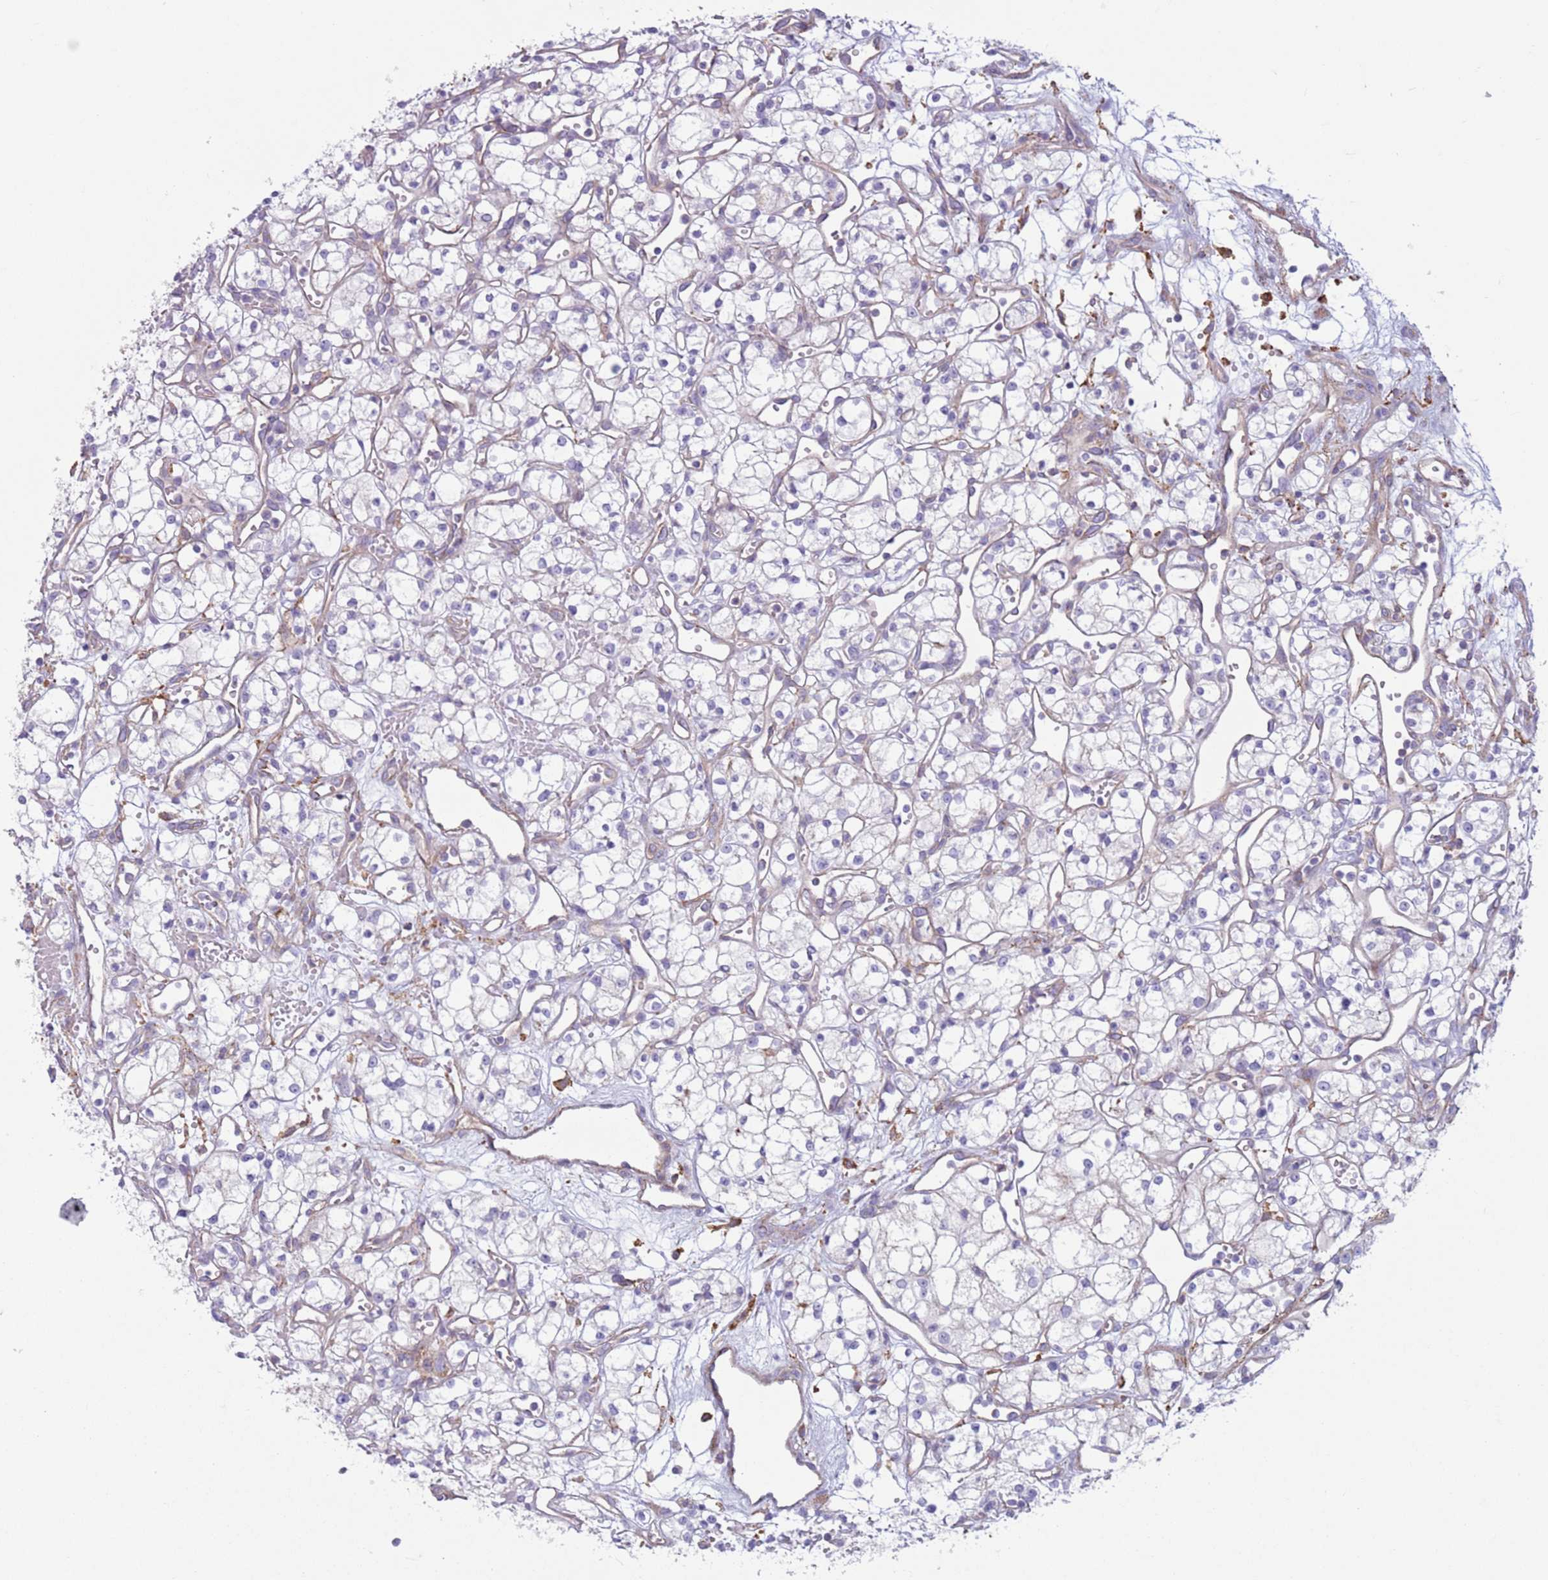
{"staining": {"intensity": "negative", "quantity": "none", "location": "none"}, "tissue": "renal cancer", "cell_type": "Tumor cells", "image_type": "cancer", "snomed": [{"axis": "morphology", "description": "Adenocarcinoma, NOS"}, {"axis": "topography", "description": "Kidney"}], "caption": "Immunohistochemistry of human renal adenocarcinoma demonstrates no staining in tumor cells. (IHC, brightfield microscopy, high magnification).", "gene": "SNX6", "patient": {"sex": "male", "age": 59}}